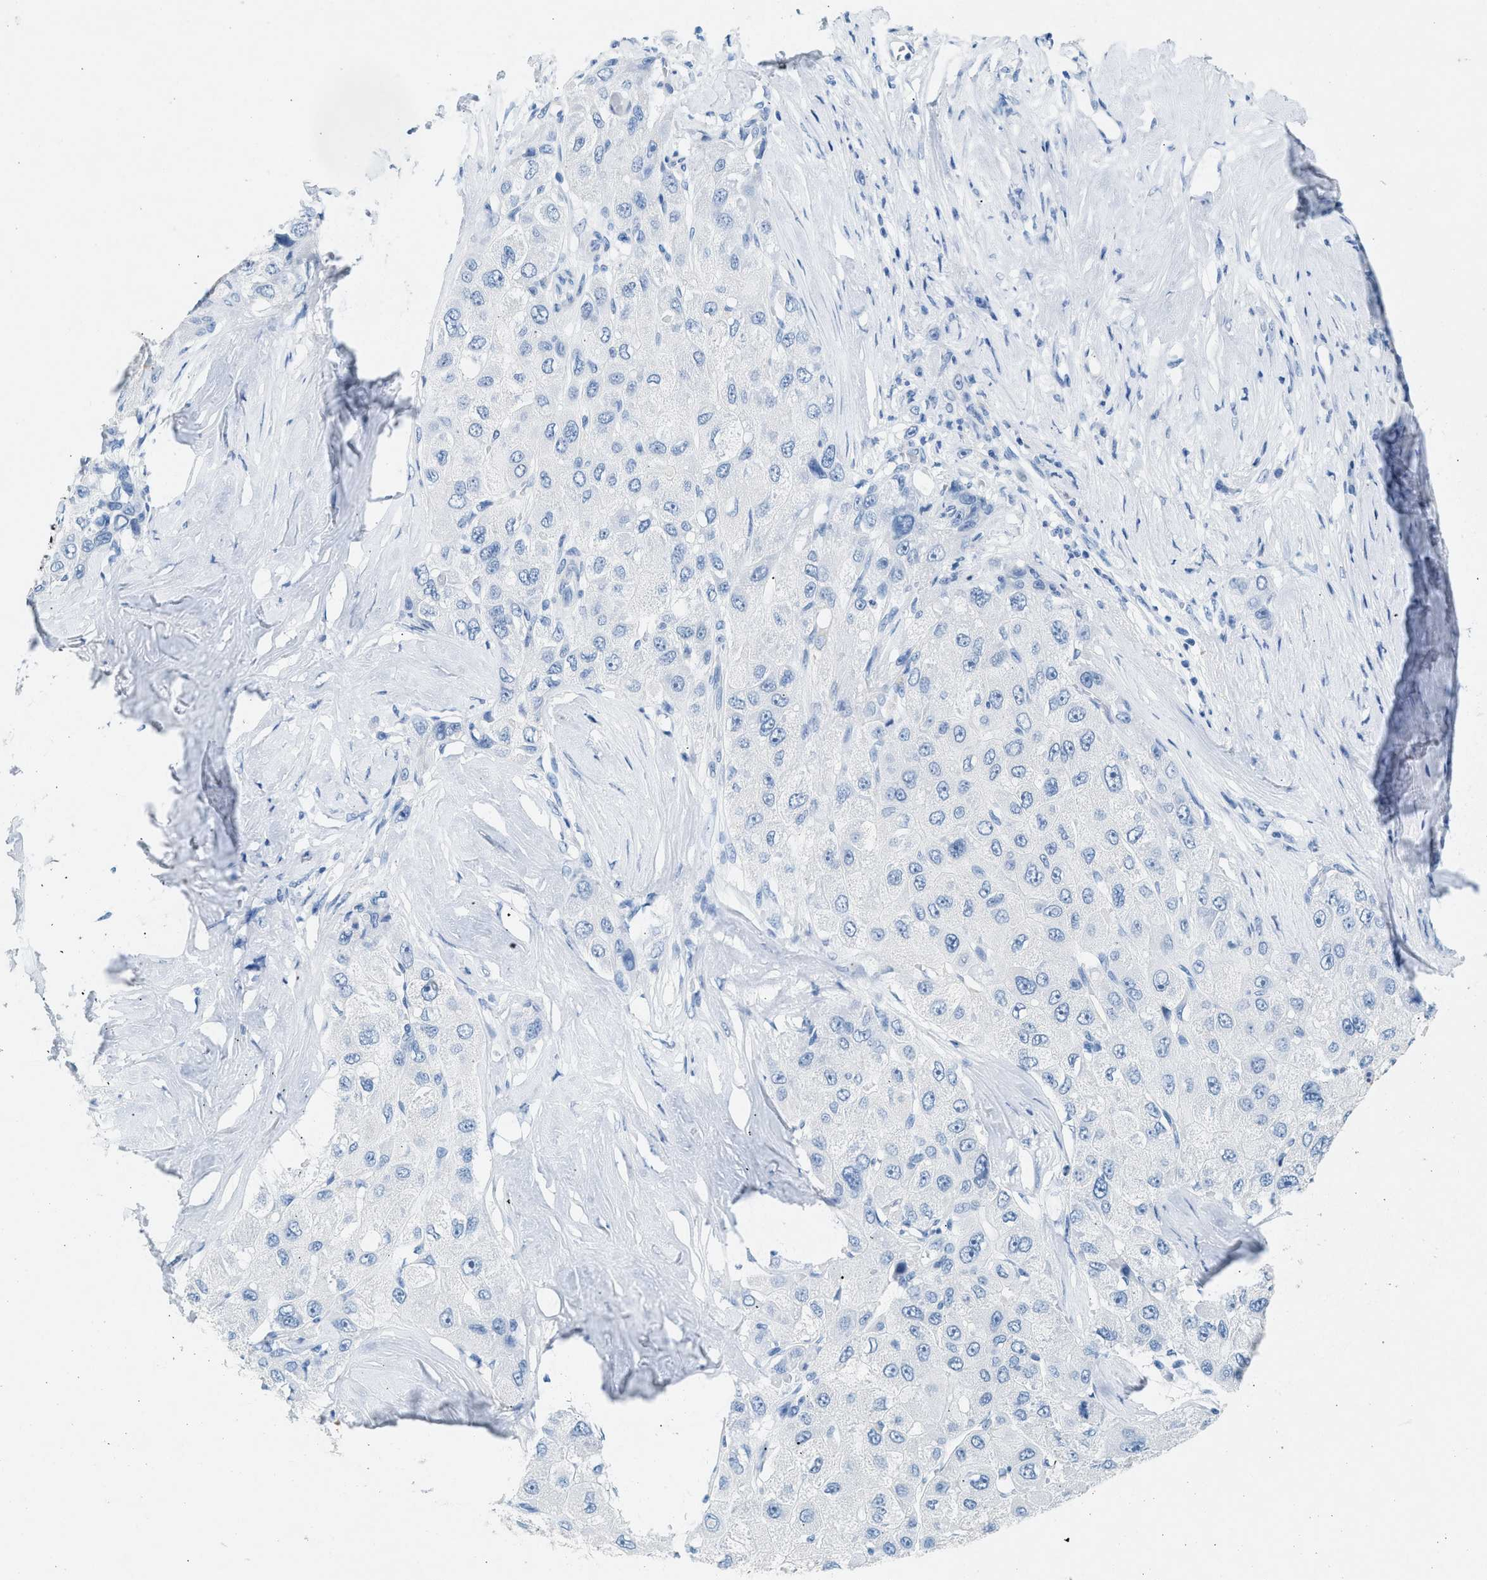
{"staining": {"intensity": "negative", "quantity": "none", "location": "none"}, "tissue": "liver cancer", "cell_type": "Tumor cells", "image_type": "cancer", "snomed": [{"axis": "morphology", "description": "Carcinoma, Hepatocellular, NOS"}, {"axis": "topography", "description": "Liver"}], "caption": "Human liver cancer stained for a protein using immunohistochemistry (IHC) exhibits no staining in tumor cells.", "gene": "HHATL", "patient": {"sex": "male", "age": 80}}